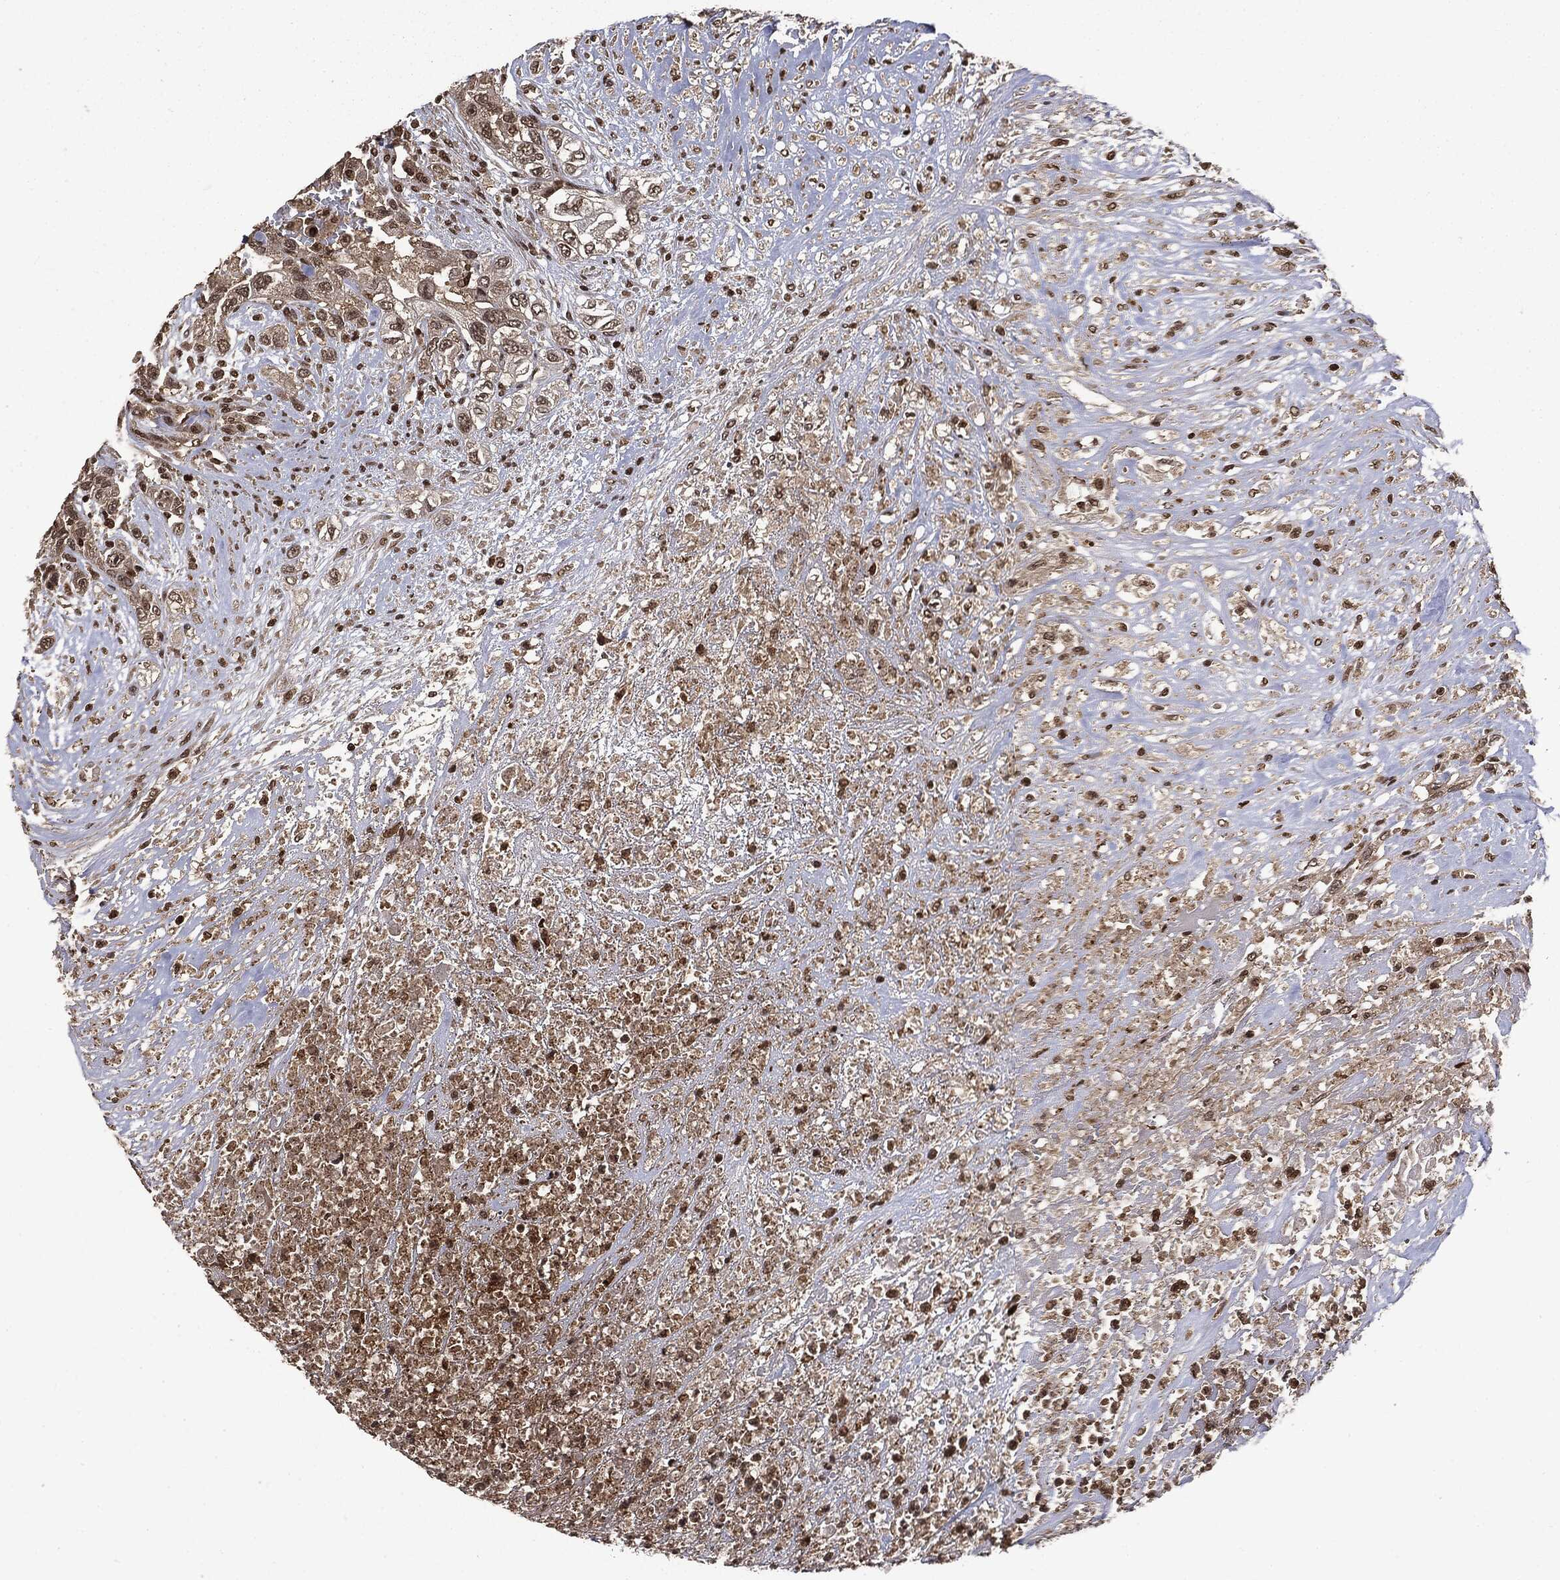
{"staining": {"intensity": "negative", "quantity": "none", "location": "none"}, "tissue": "urothelial cancer", "cell_type": "Tumor cells", "image_type": "cancer", "snomed": [{"axis": "morphology", "description": "Urothelial carcinoma, High grade"}, {"axis": "topography", "description": "Urinary bladder"}], "caption": "The image shows no staining of tumor cells in high-grade urothelial carcinoma. (DAB immunohistochemistry (IHC) visualized using brightfield microscopy, high magnification).", "gene": "CTDP1", "patient": {"sex": "female", "age": 56}}